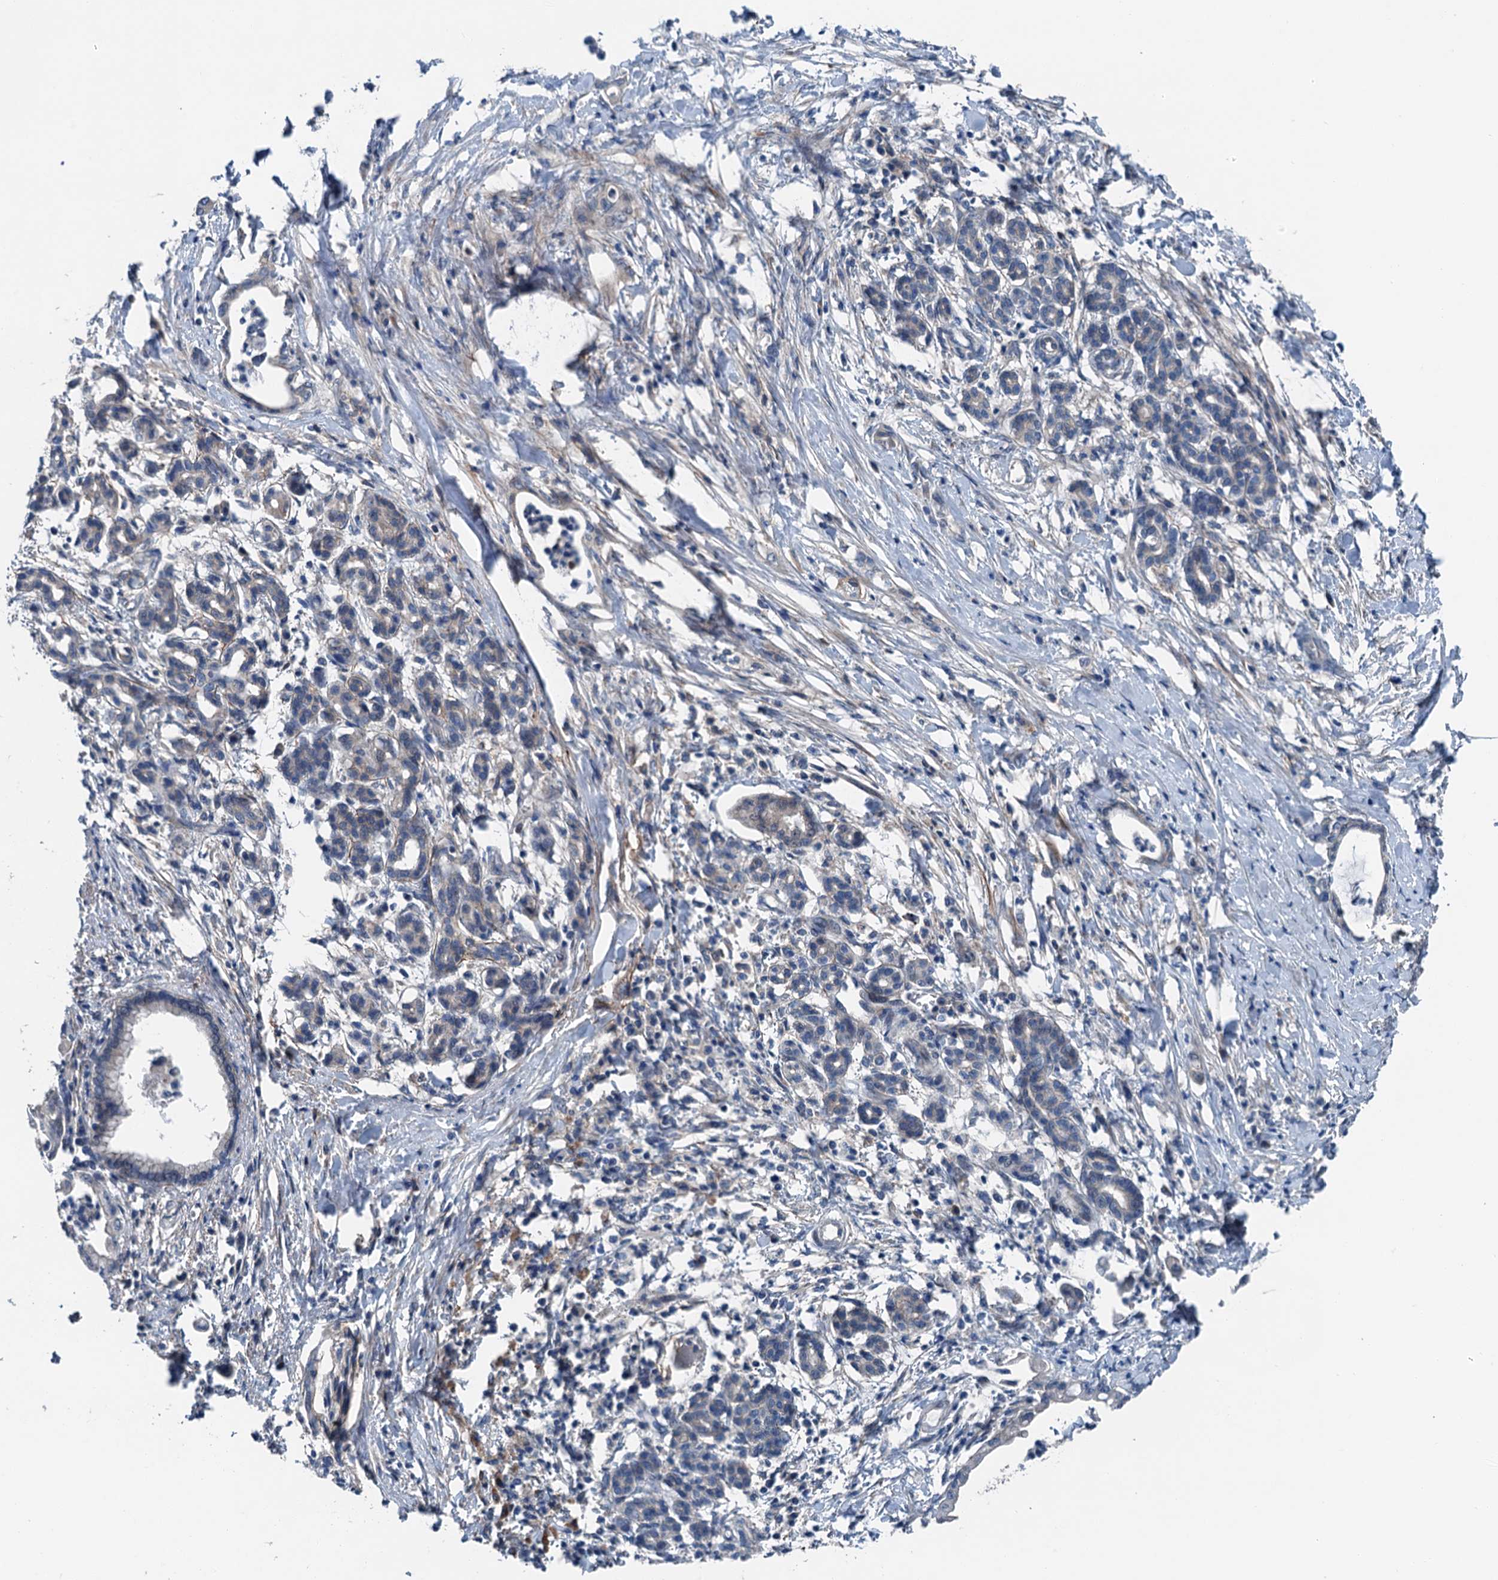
{"staining": {"intensity": "negative", "quantity": "none", "location": "none"}, "tissue": "pancreatic cancer", "cell_type": "Tumor cells", "image_type": "cancer", "snomed": [{"axis": "morphology", "description": "Adenocarcinoma, NOS"}, {"axis": "topography", "description": "Pancreas"}], "caption": "DAB immunohistochemical staining of human pancreatic adenocarcinoma exhibits no significant expression in tumor cells.", "gene": "SLC2A10", "patient": {"sex": "female", "age": 55}}